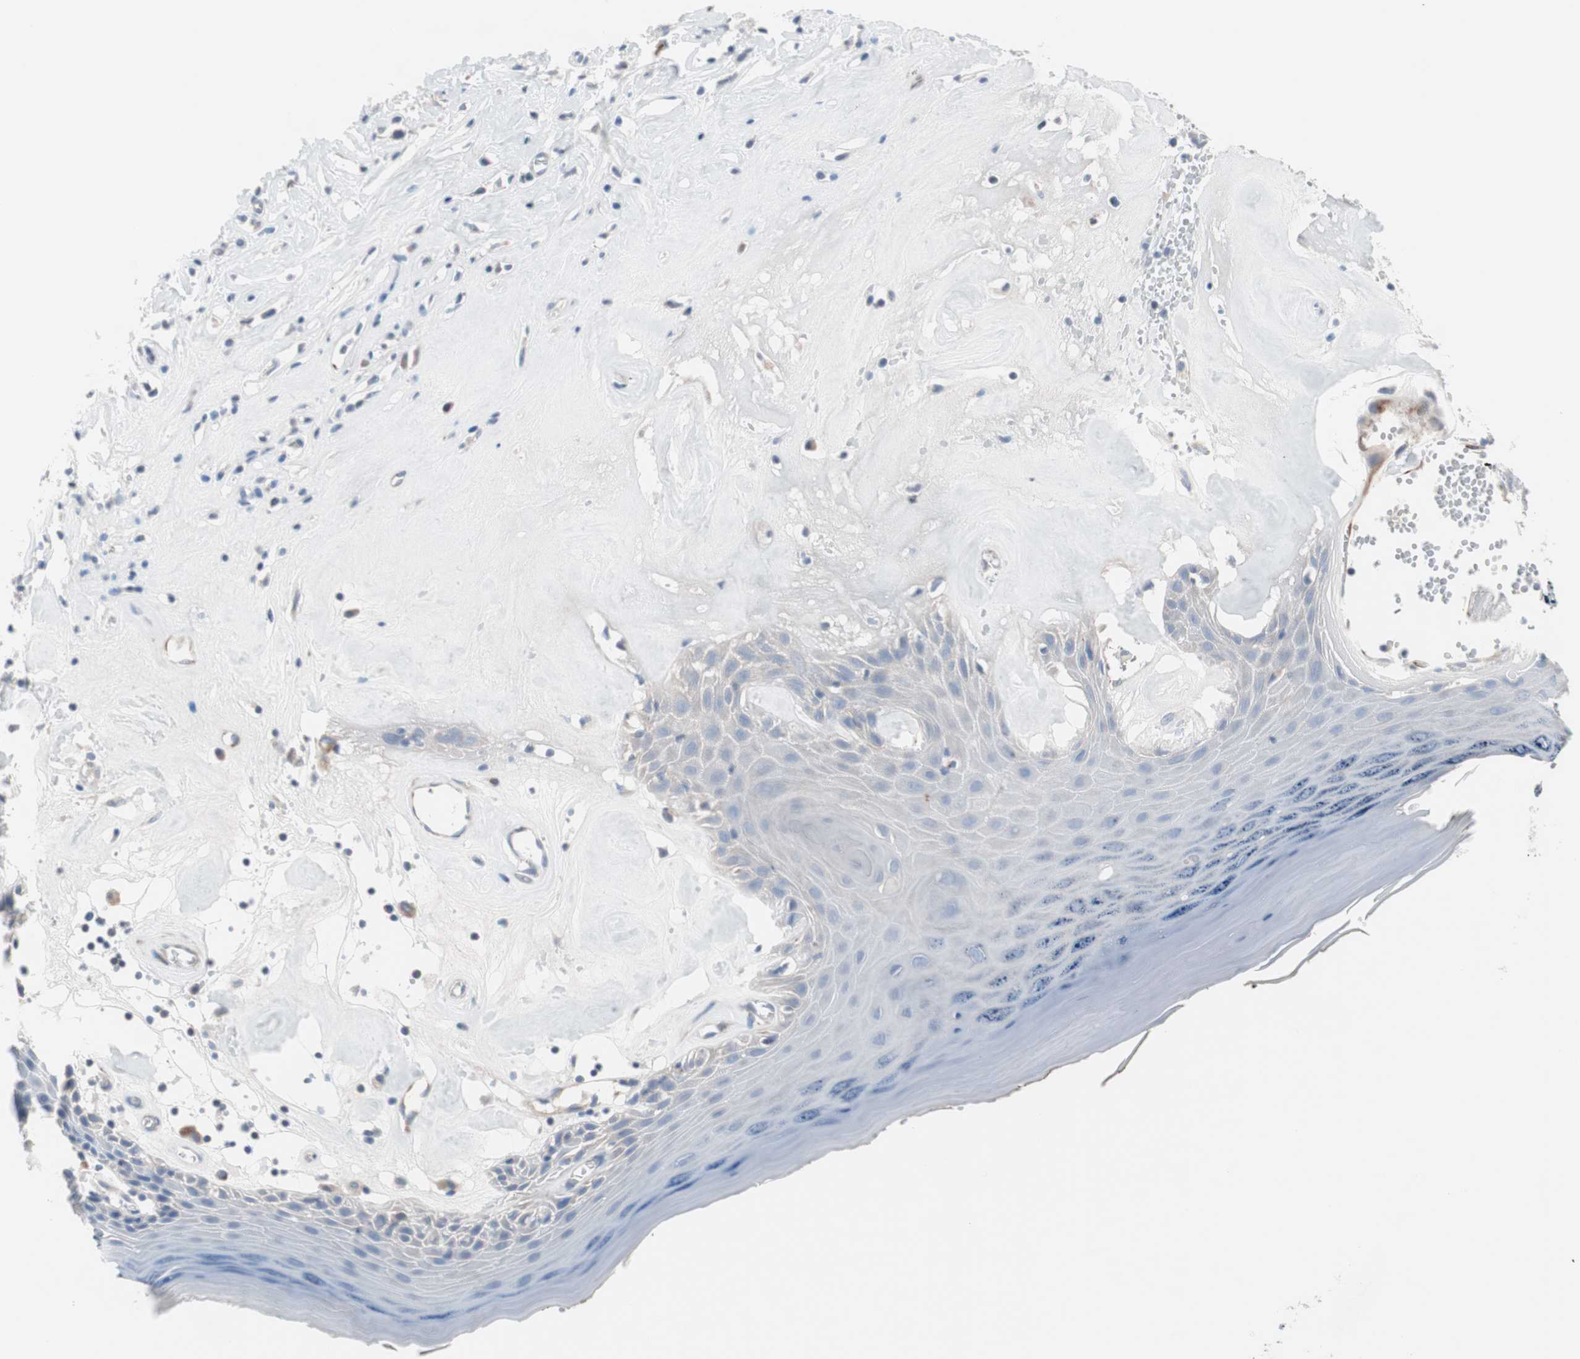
{"staining": {"intensity": "negative", "quantity": "none", "location": "none"}, "tissue": "skin", "cell_type": "Epidermal cells", "image_type": "normal", "snomed": [{"axis": "morphology", "description": "Normal tissue, NOS"}, {"axis": "morphology", "description": "Inflammation, NOS"}, {"axis": "topography", "description": "Vulva"}], "caption": "The photomicrograph shows no staining of epidermal cells in unremarkable skin. (DAB immunohistochemistry with hematoxylin counter stain).", "gene": "ULBP1", "patient": {"sex": "female", "age": 84}}